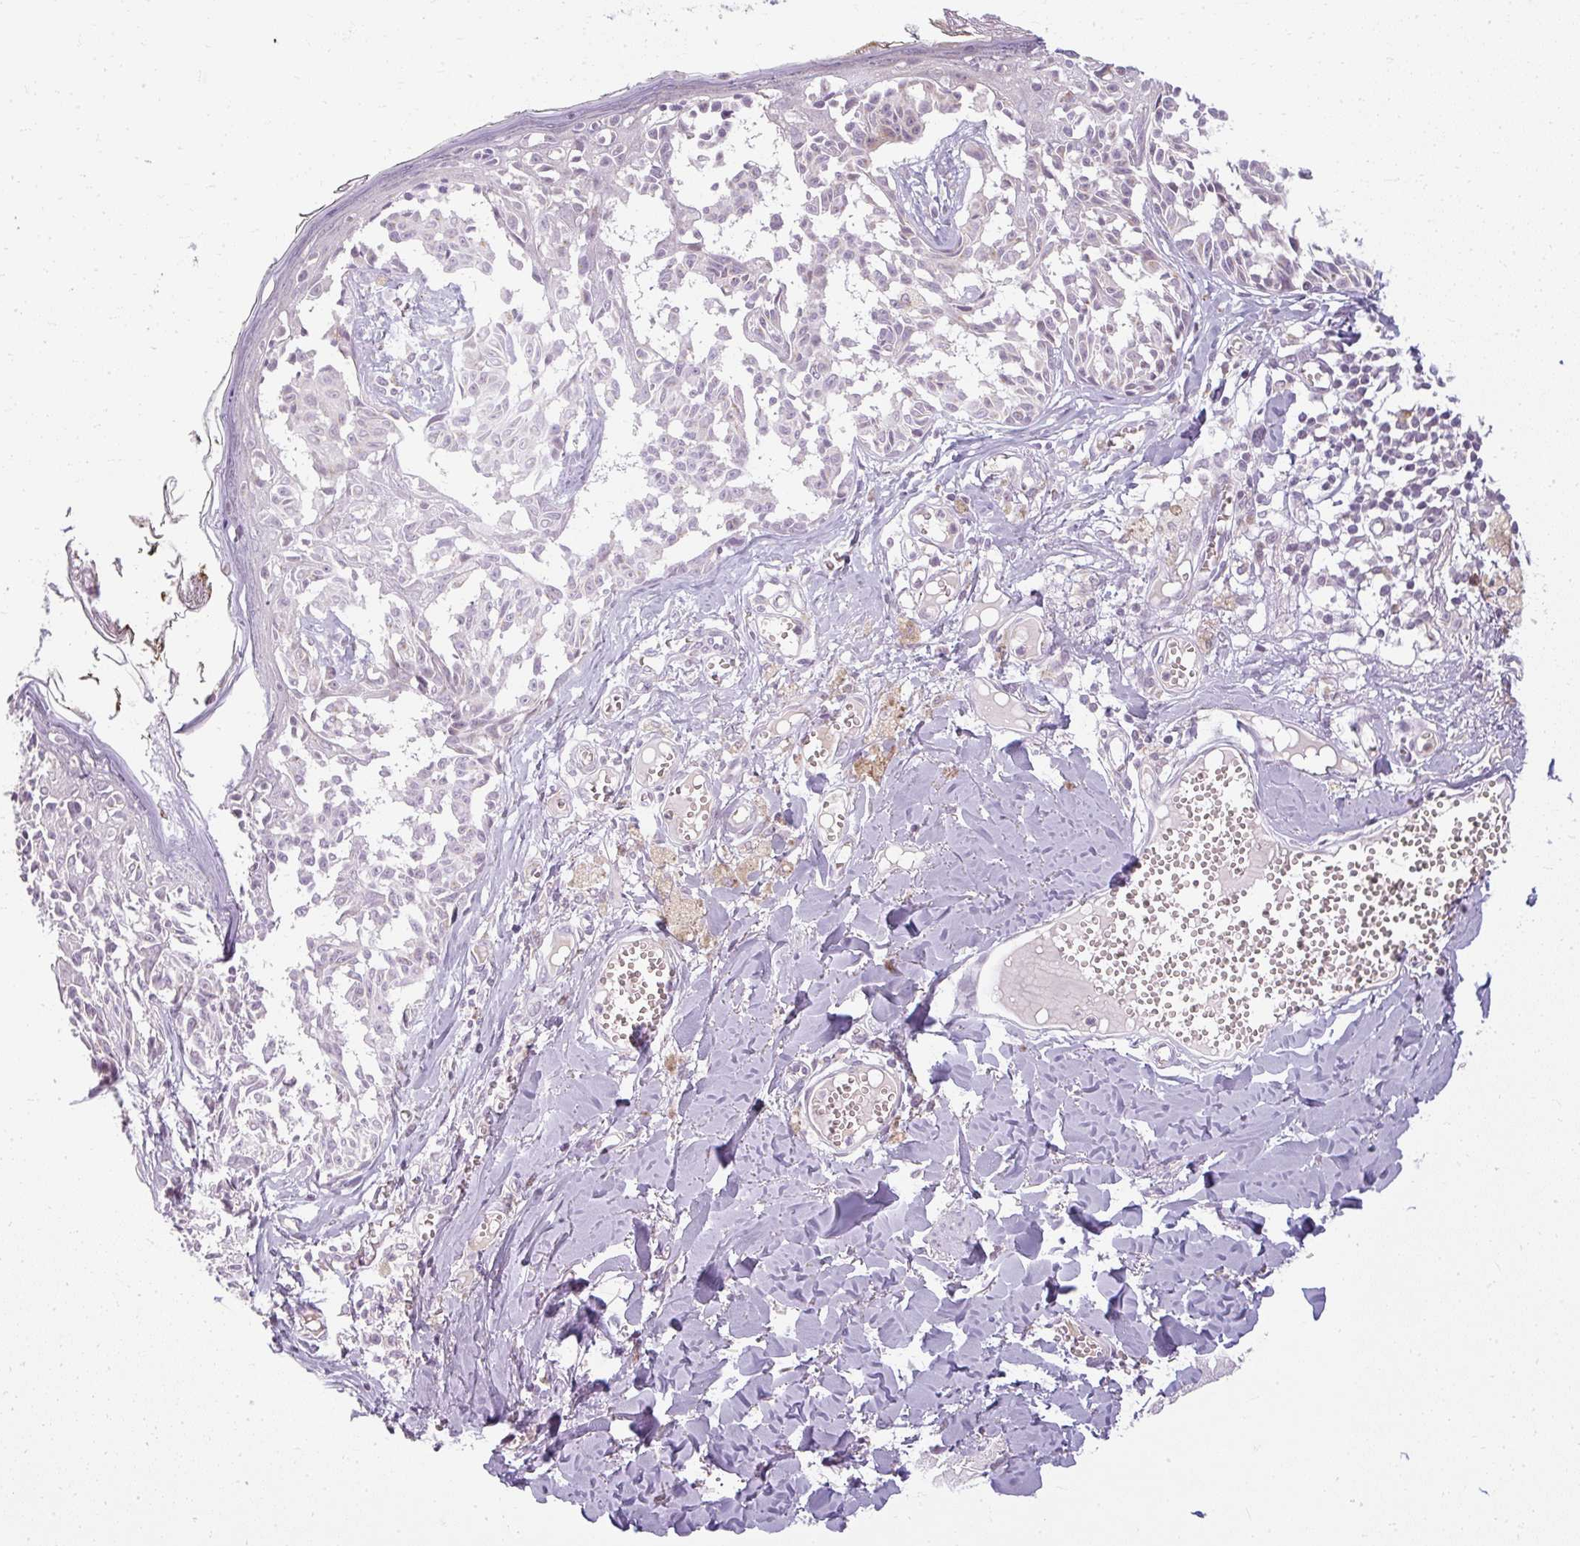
{"staining": {"intensity": "negative", "quantity": "none", "location": "none"}, "tissue": "melanoma", "cell_type": "Tumor cells", "image_type": "cancer", "snomed": [{"axis": "morphology", "description": "Malignant melanoma, NOS"}, {"axis": "topography", "description": "Skin"}], "caption": "Immunohistochemical staining of malignant melanoma reveals no significant expression in tumor cells.", "gene": "ZFYVE26", "patient": {"sex": "female", "age": 43}}